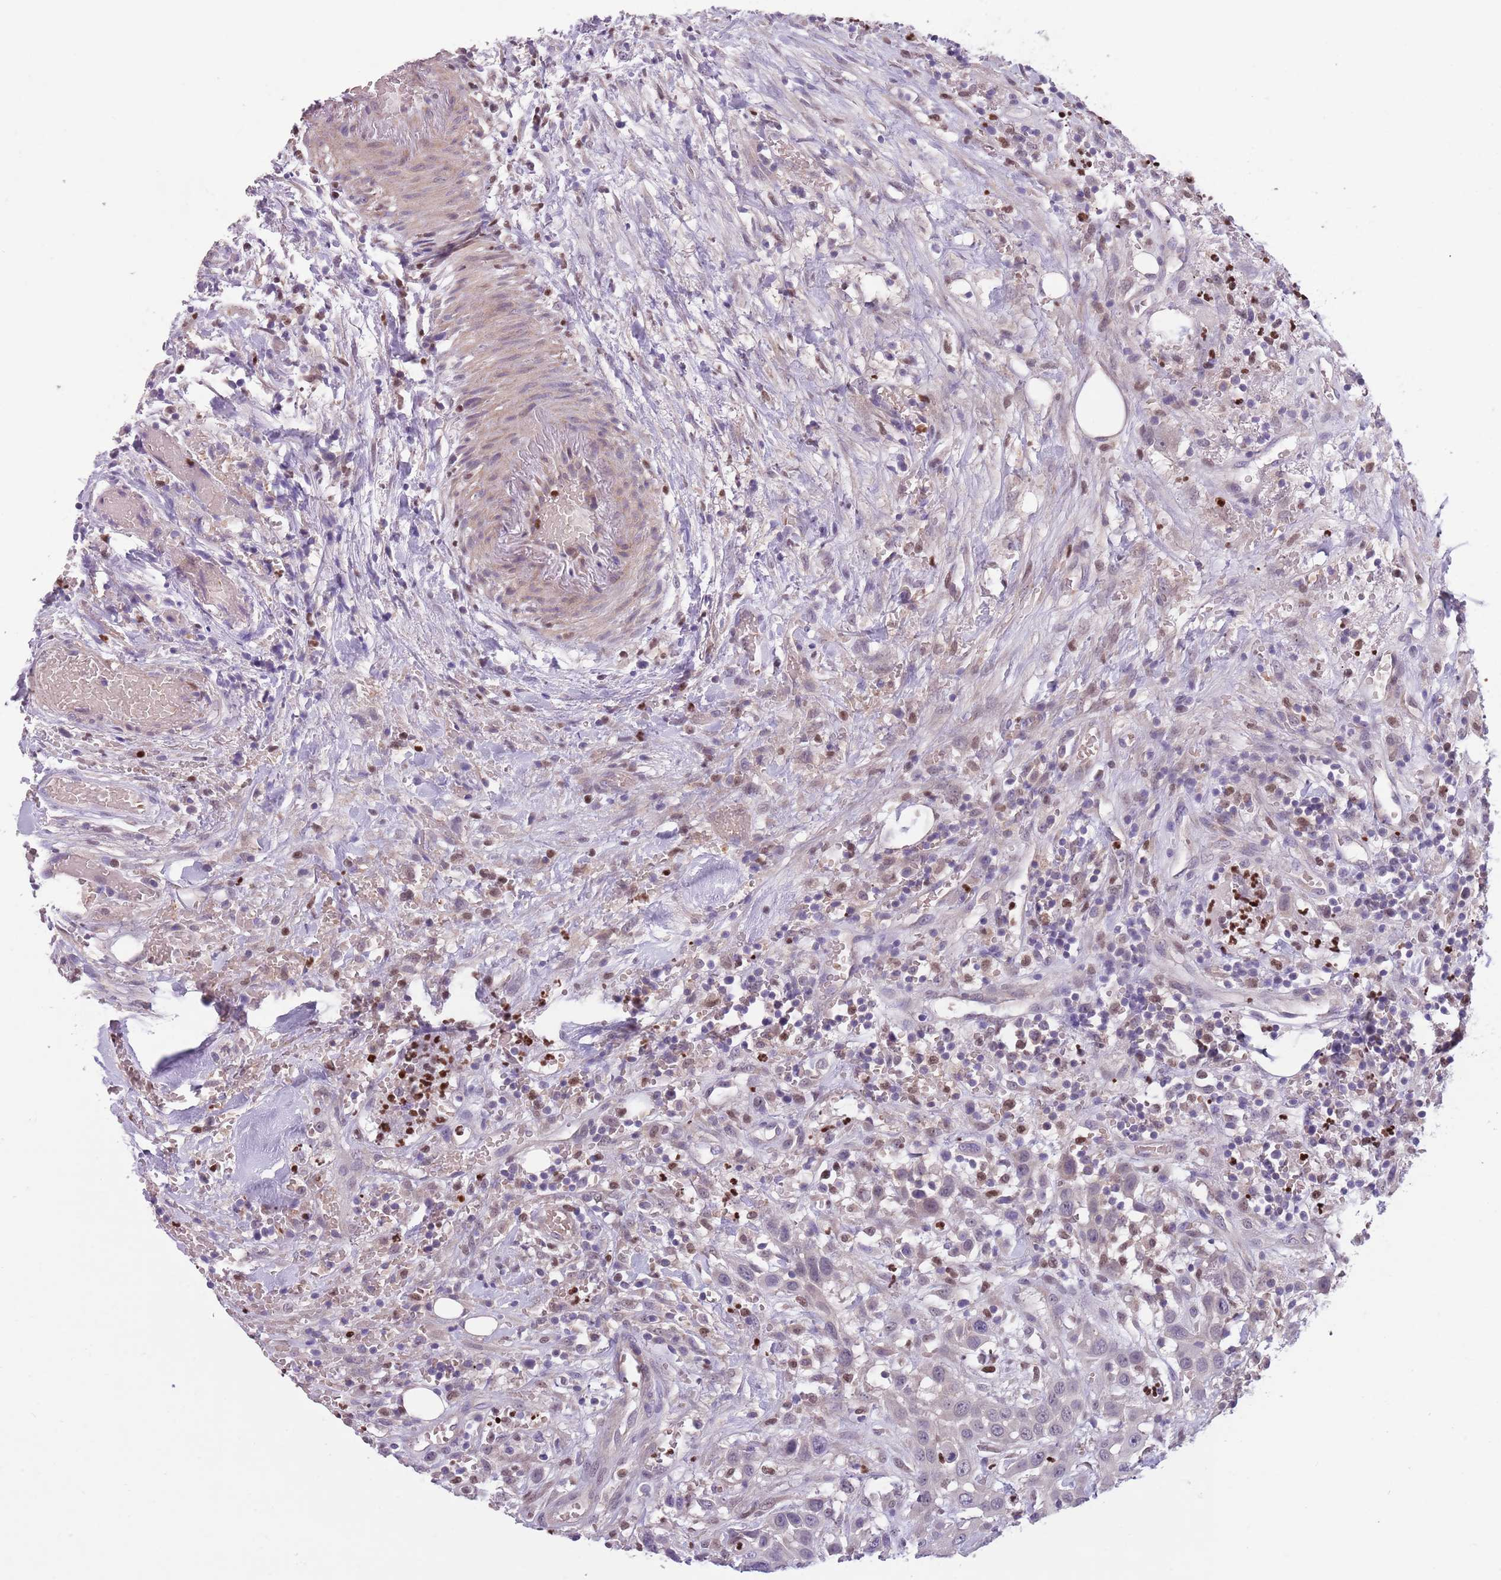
{"staining": {"intensity": "negative", "quantity": "none", "location": "none"}, "tissue": "head and neck cancer", "cell_type": "Tumor cells", "image_type": "cancer", "snomed": [{"axis": "morphology", "description": "Squamous cell carcinoma, NOS"}, {"axis": "topography", "description": "Head-Neck"}], "caption": "The image exhibits no staining of tumor cells in head and neck squamous cell carcinoma. The staining was performed using DAB (3,3'-diaminobenzidine) to visualize the protein expression in brown, while the nuclei were stained in blue with hematoxylin (Magnification: 20x).", "gene": "ADCY7", "patient": {"sex": "male", "age": 81}}